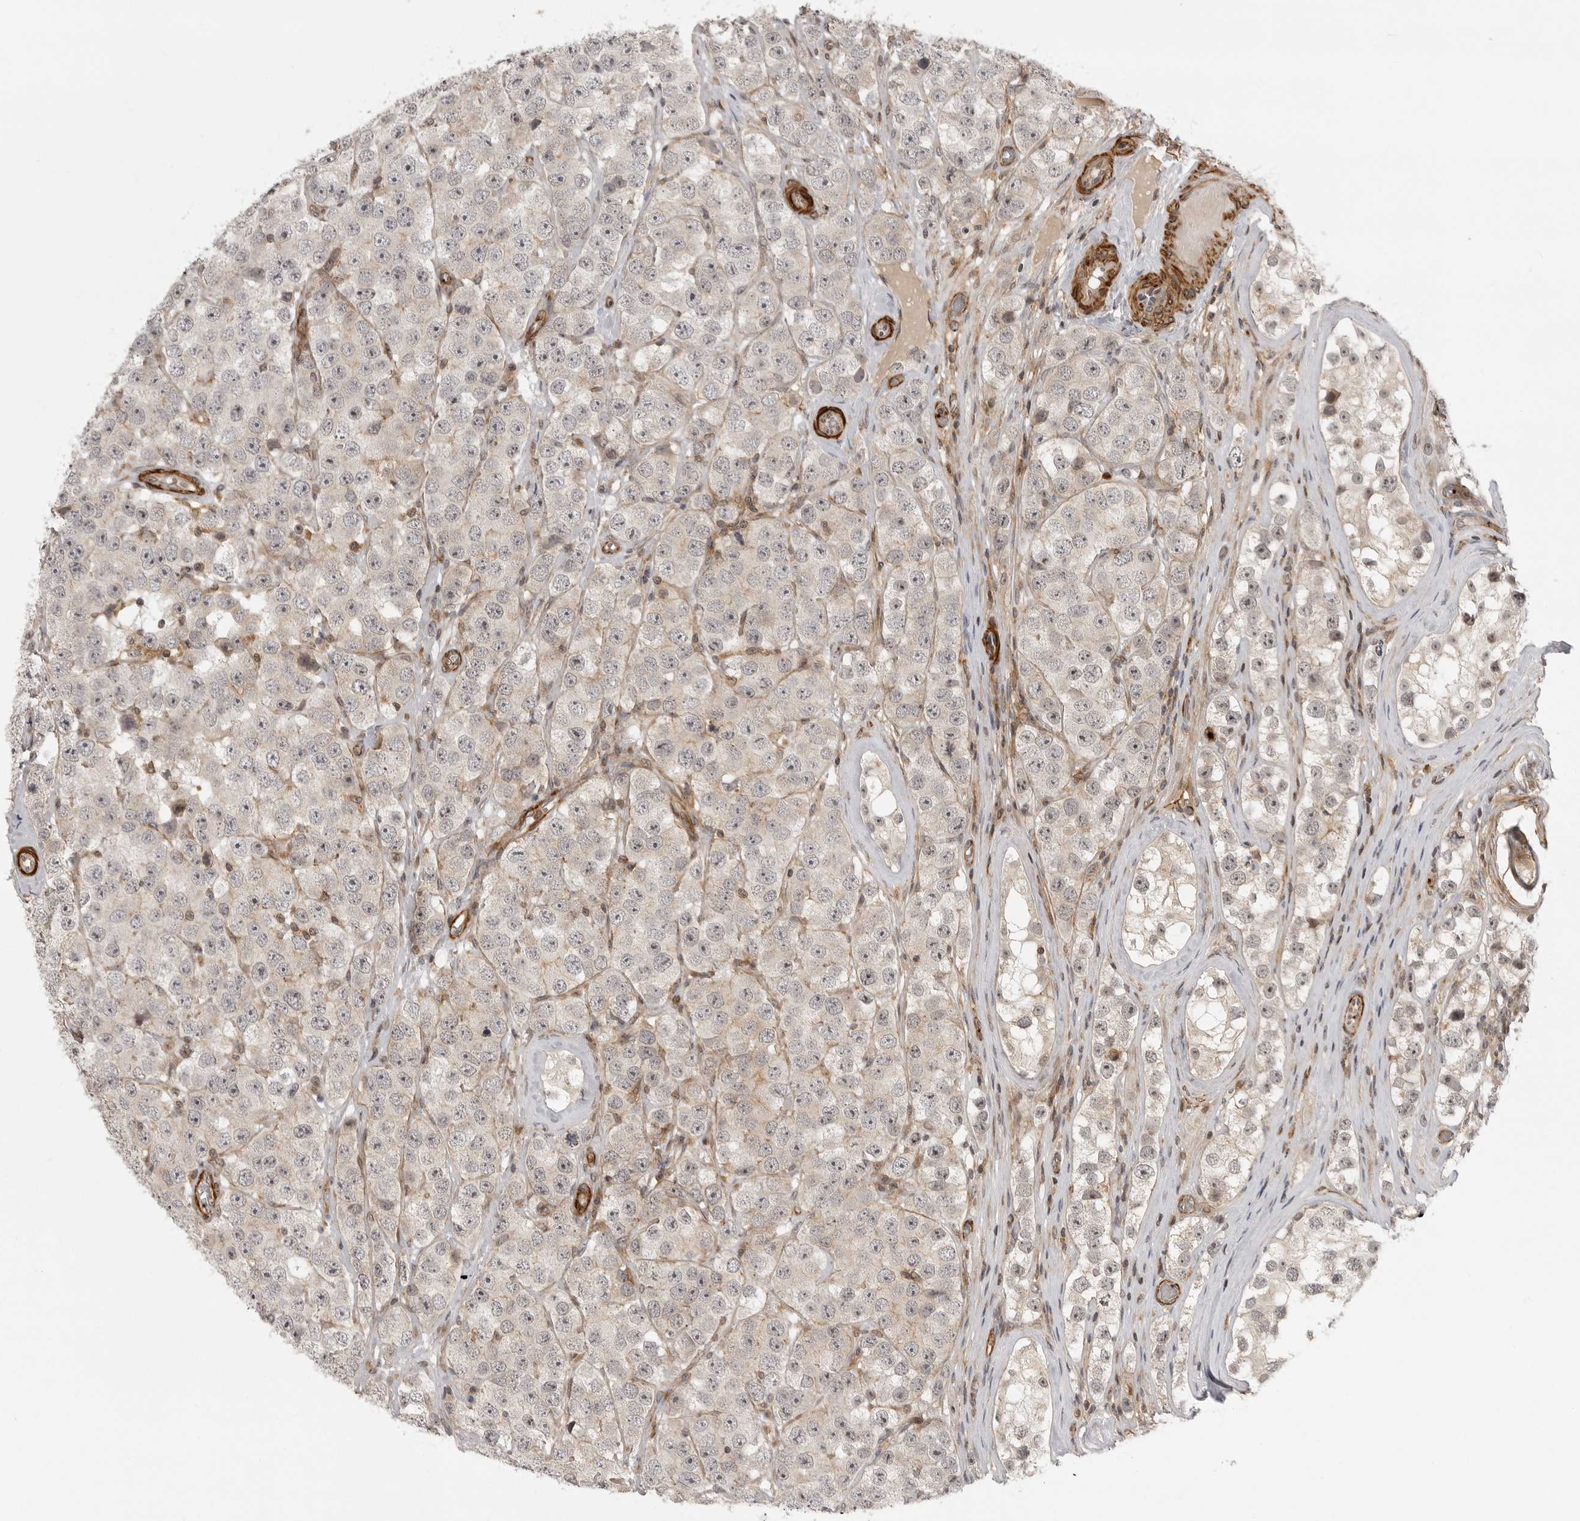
{"staining": {"intensity": "weak", "quantity": "<25%", "location": "nuclear"}, "tissue": "testis cancer", "cell_type": "Tumor cells", "image_type": "cancer", "snomed": [{"axis": "morphology", "description": "Seminoma, NOS"}, {"axis": "topography", "description": "Testis"}], "caption": "A high-resolution histopathology image shows IHC staining of testis cancer, which displays no significant staining in tumor cells.", "gene": "TUT4", "patient": {"sex": "male", "age": 28}}